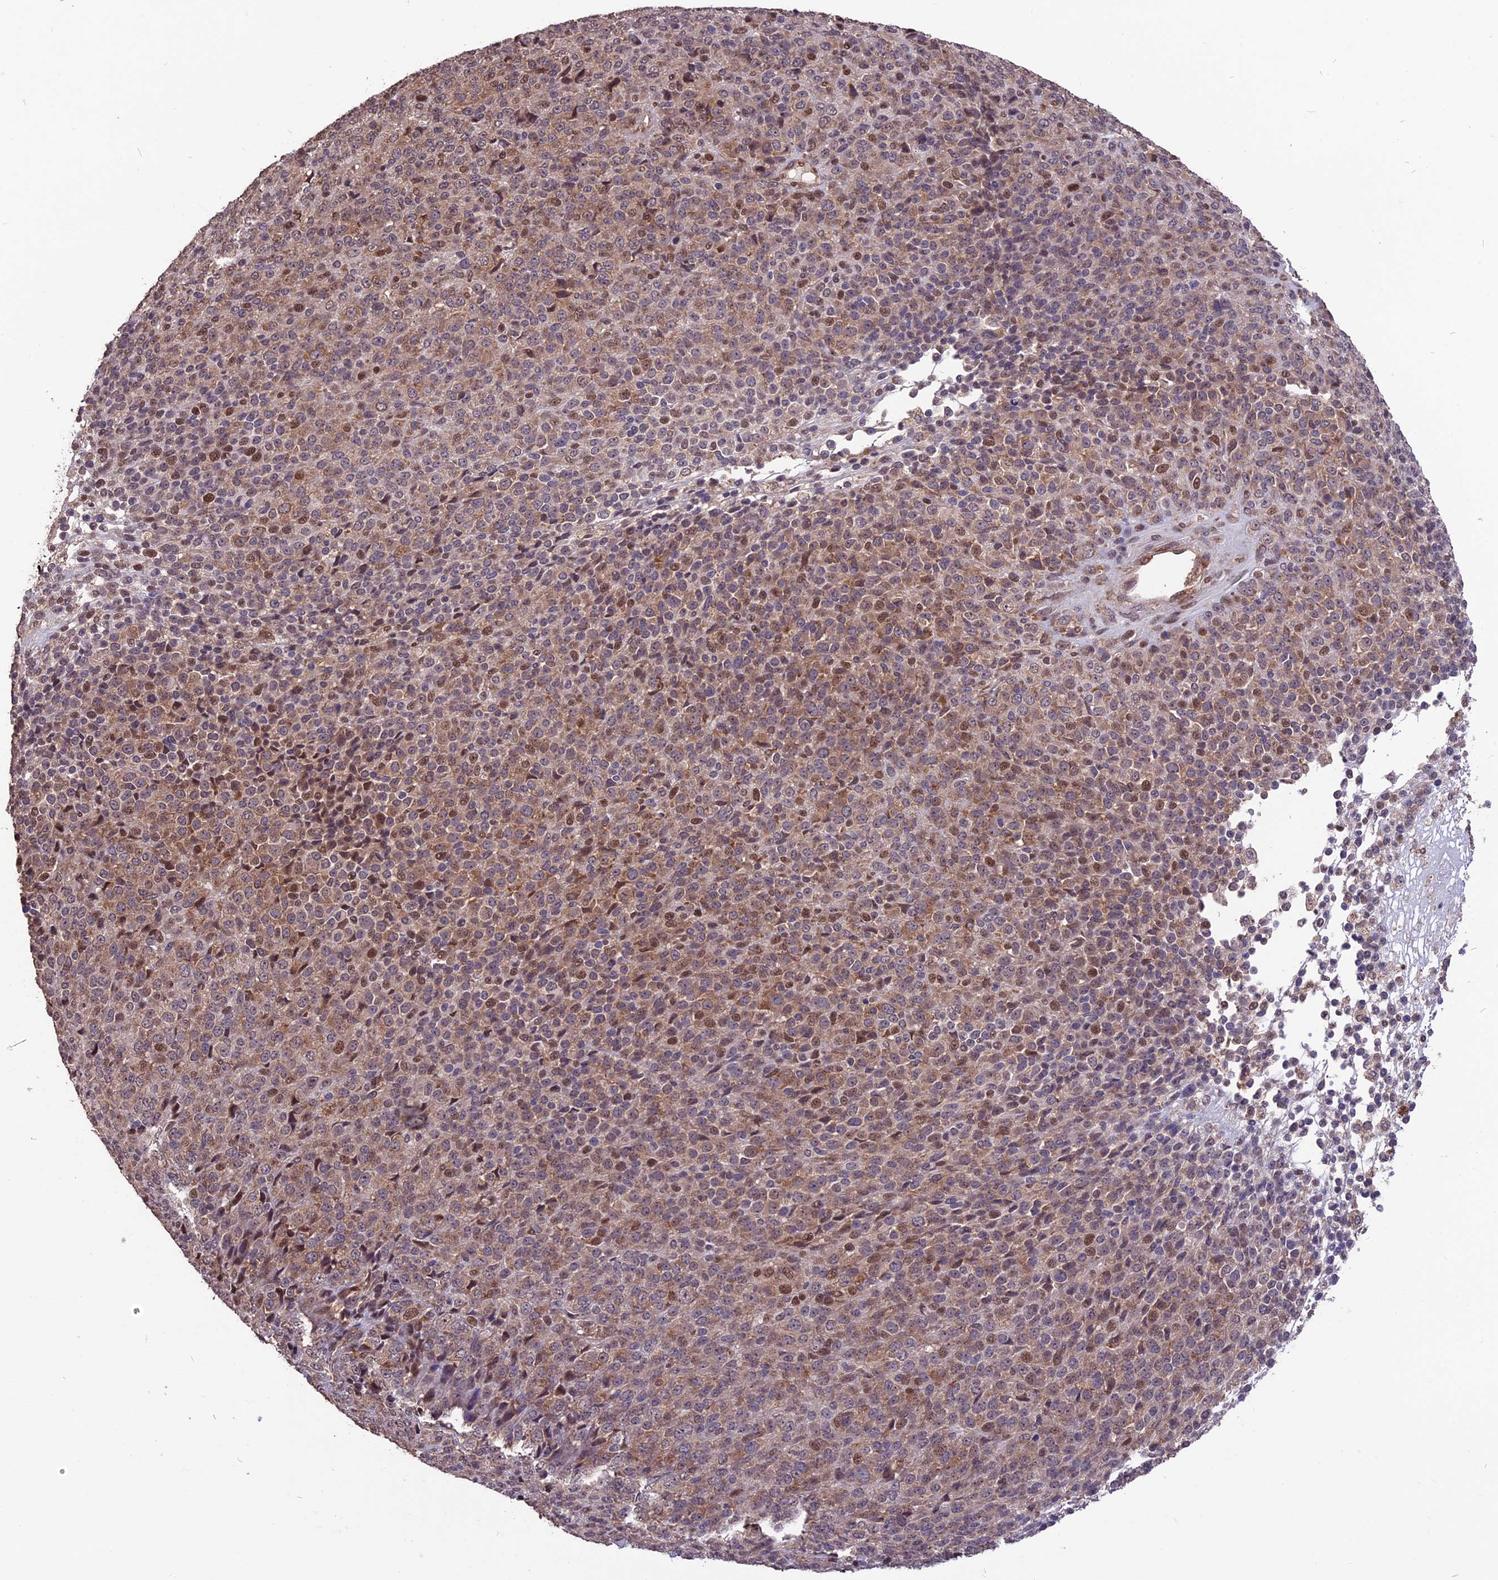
{"staining": {"intensity": "weak", "quantity": "25%-75%", "location": "cytoplasmic/membranous,nuclear"}, "tissue": "melanoma", "cell_type": "Tumor cells", "image_type": "cancer", "snomed": [{"axis": "morphology", "description": "Malignant melanoma, Metastatic site"}, {"axis": "topography", "description": "Brain"}], "caption": "Melanoma was stained to show a protein in brown. There is low levels of weak cytoplasmic/membranous and nuclear expression in approximately 25%-75% of tumor cells.", "gene": "ZNF598", "patient": {"sex": "female", "age": 56}}